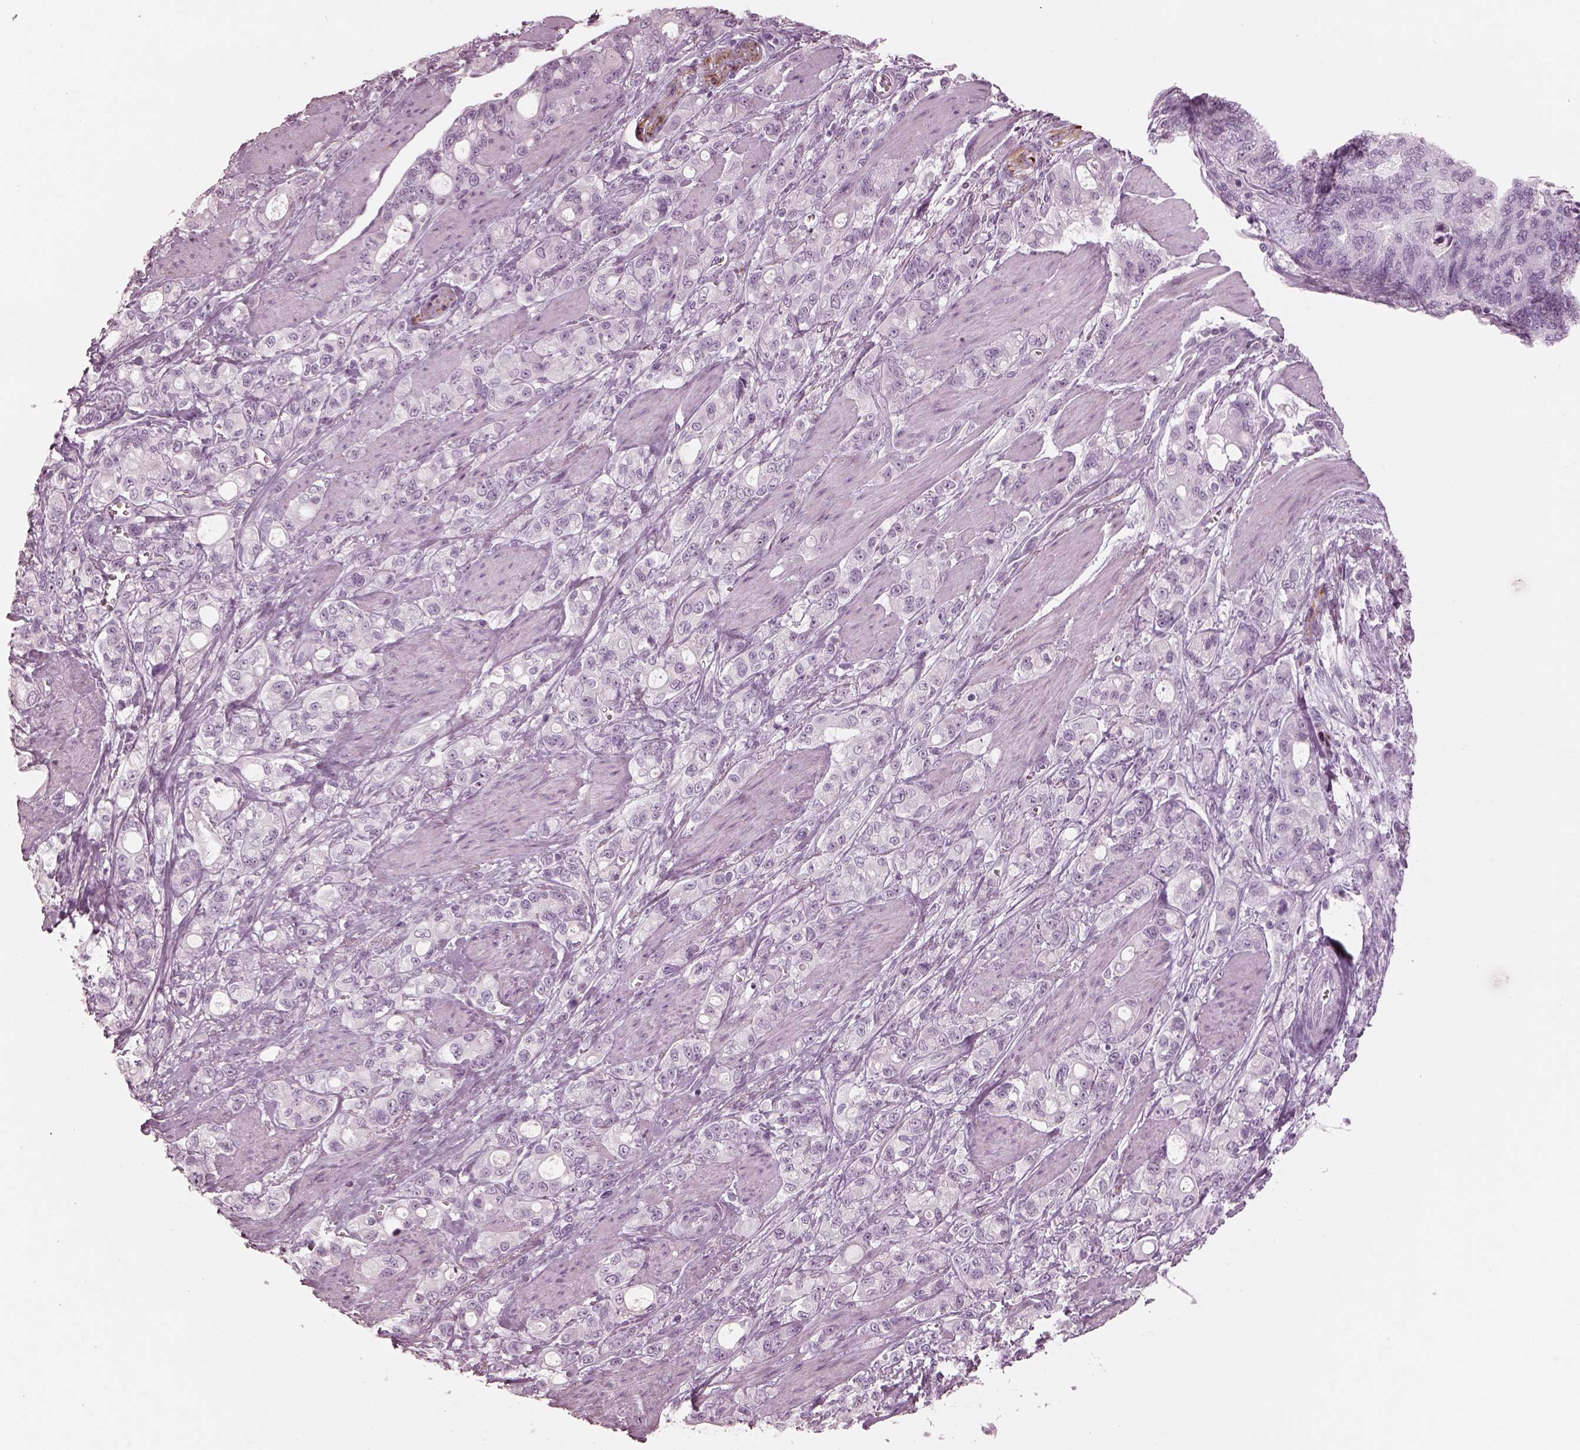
{"staining": {"intensity": "negative", "quantity": "none", "location": "none"}, "tissue": "stomach cancer", "cell_type": "Tumor cells", "image_type": "cancer", "snomed": [{"axis": "morphology", "description": "Adenocarcinoma, NOS"}, {"axis": "topography", "description": "Stomach"}], "caption": "The histopathology image displays no significant staining in tumor cells of stomach cancer (adenocarcinoma). (Immunohistochemistry, brightfield microscopy, high magnification).", "gene": "OPN4", "patient": {"sex": "male", "age": 63}}